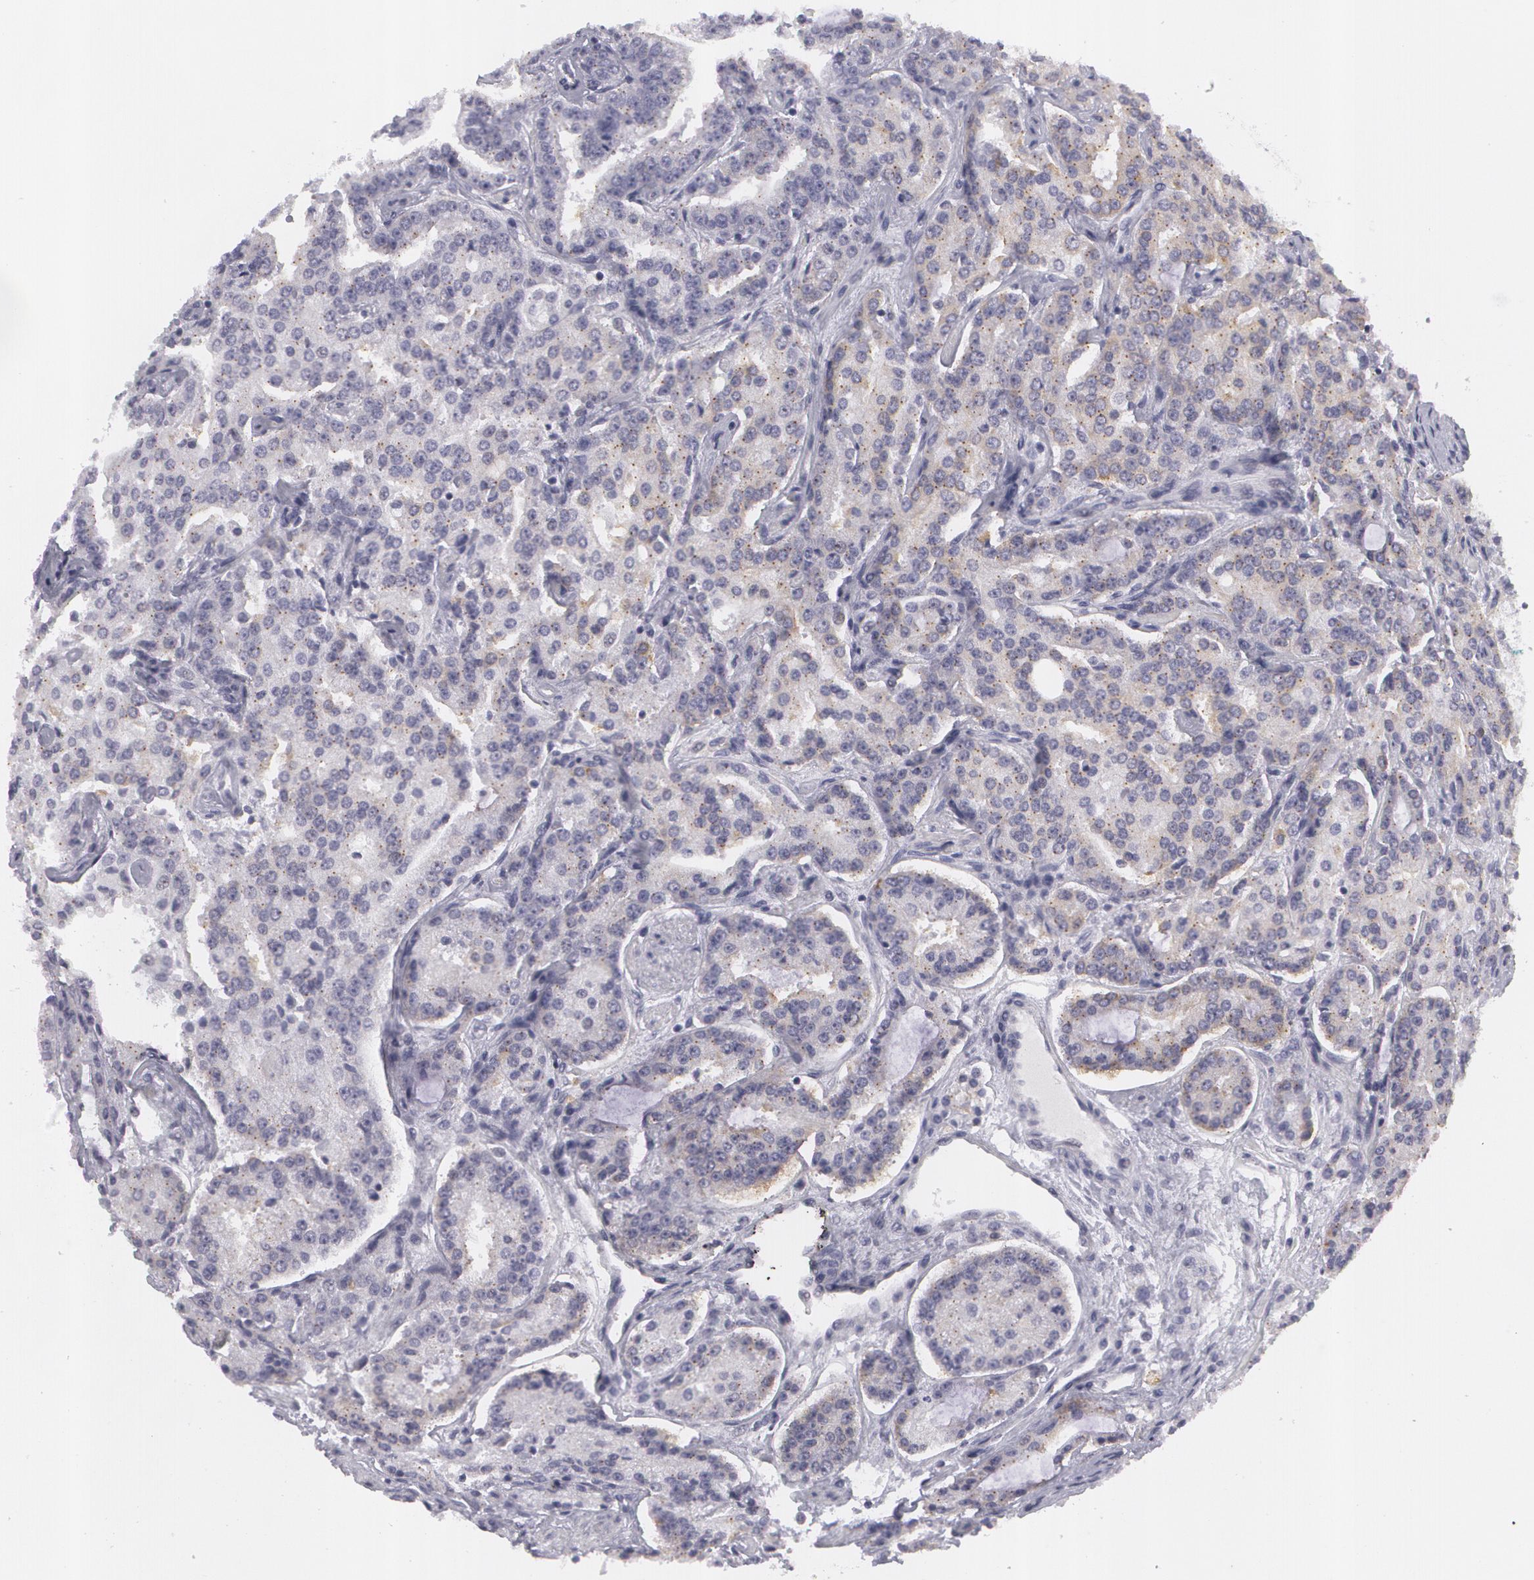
{"staining": {"intensity": "weak", "quantity": "<25%", "location": "cytoplasmic/membranous"}, "tissue": "prostate cancer", "cell_type": "Tumor cells", "image_type": "cancer", "snomed": [{"axis": "morphology", "description": "Adenocarcinoma, Medium grade"}, {"axis": "topography", "description": "Prostate"}], "caption": "This is a micrograph of immunohistochemistry staining of medium-grade adenocarcinoma (prostate), which shows no expression in tumor cells.", "gene": "MBNL3", "patient": {"sex": "male", "age": 72}}